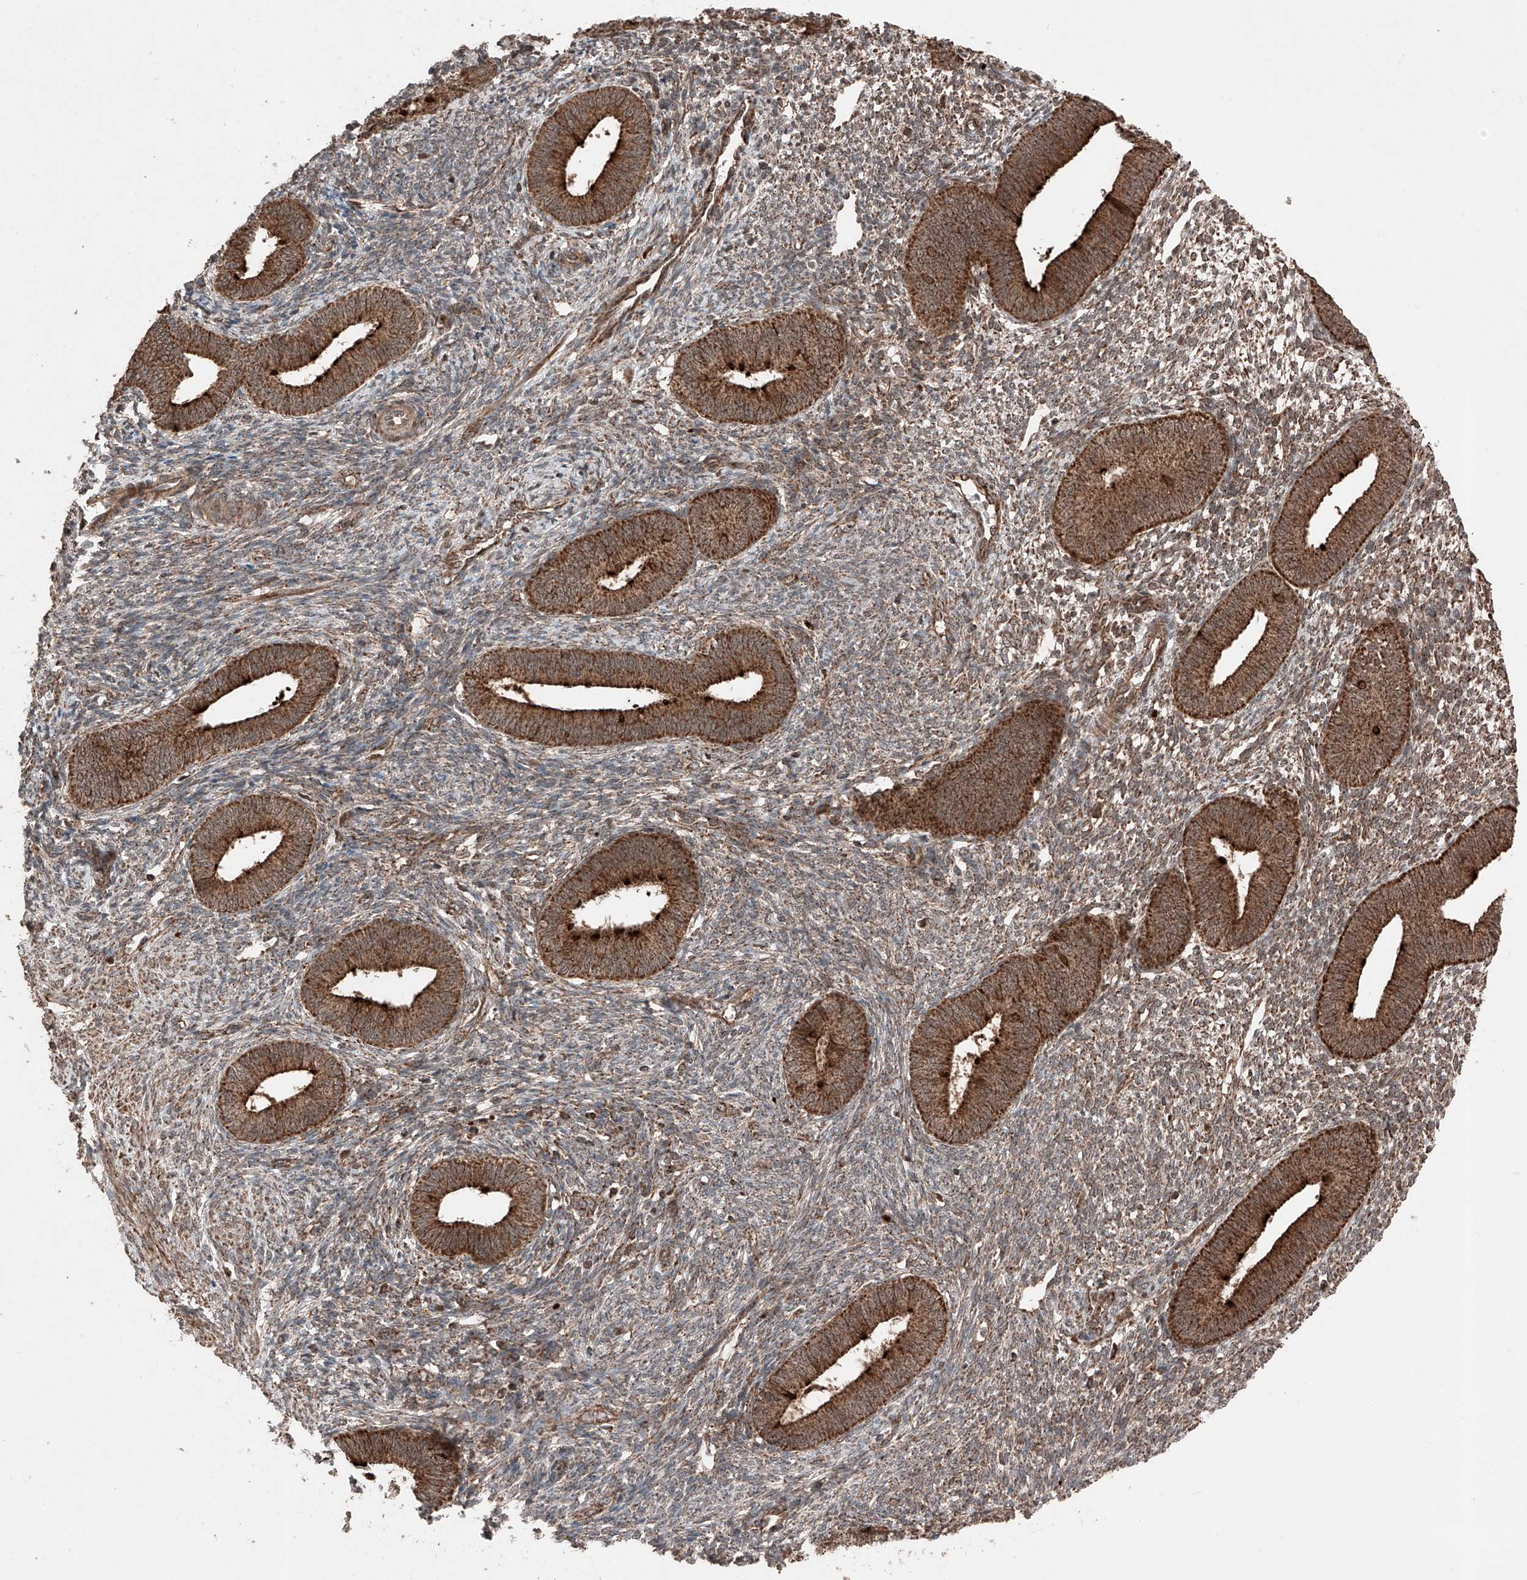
{"staining": {"intensity": "moderate", "quantity": "25%-75%", "location": "cytoplasmic/membranous"}, "tissue": "endometrium", "cell_type": "Cells in endometrial stroma", "image_type": "normal", "snomed": [{"axis": "morphology", "description": "Normal tissue, NOS"}, {"axis": "topography", "description": "Endometrium"}], "caption": "Immunohistochemical staining of benign endometrium displays 25%-75% levels of moderate cytoplasmic/membranous protein staining in approximately 25%-75% of cells in endometrial stroma. (Stains: DAB in brown, nuclei in blue, Microscopy: brightfield microscopy at high magnification).", "gene": "ZSCAN29", "patient": {"sex": "female", "age": 46}}